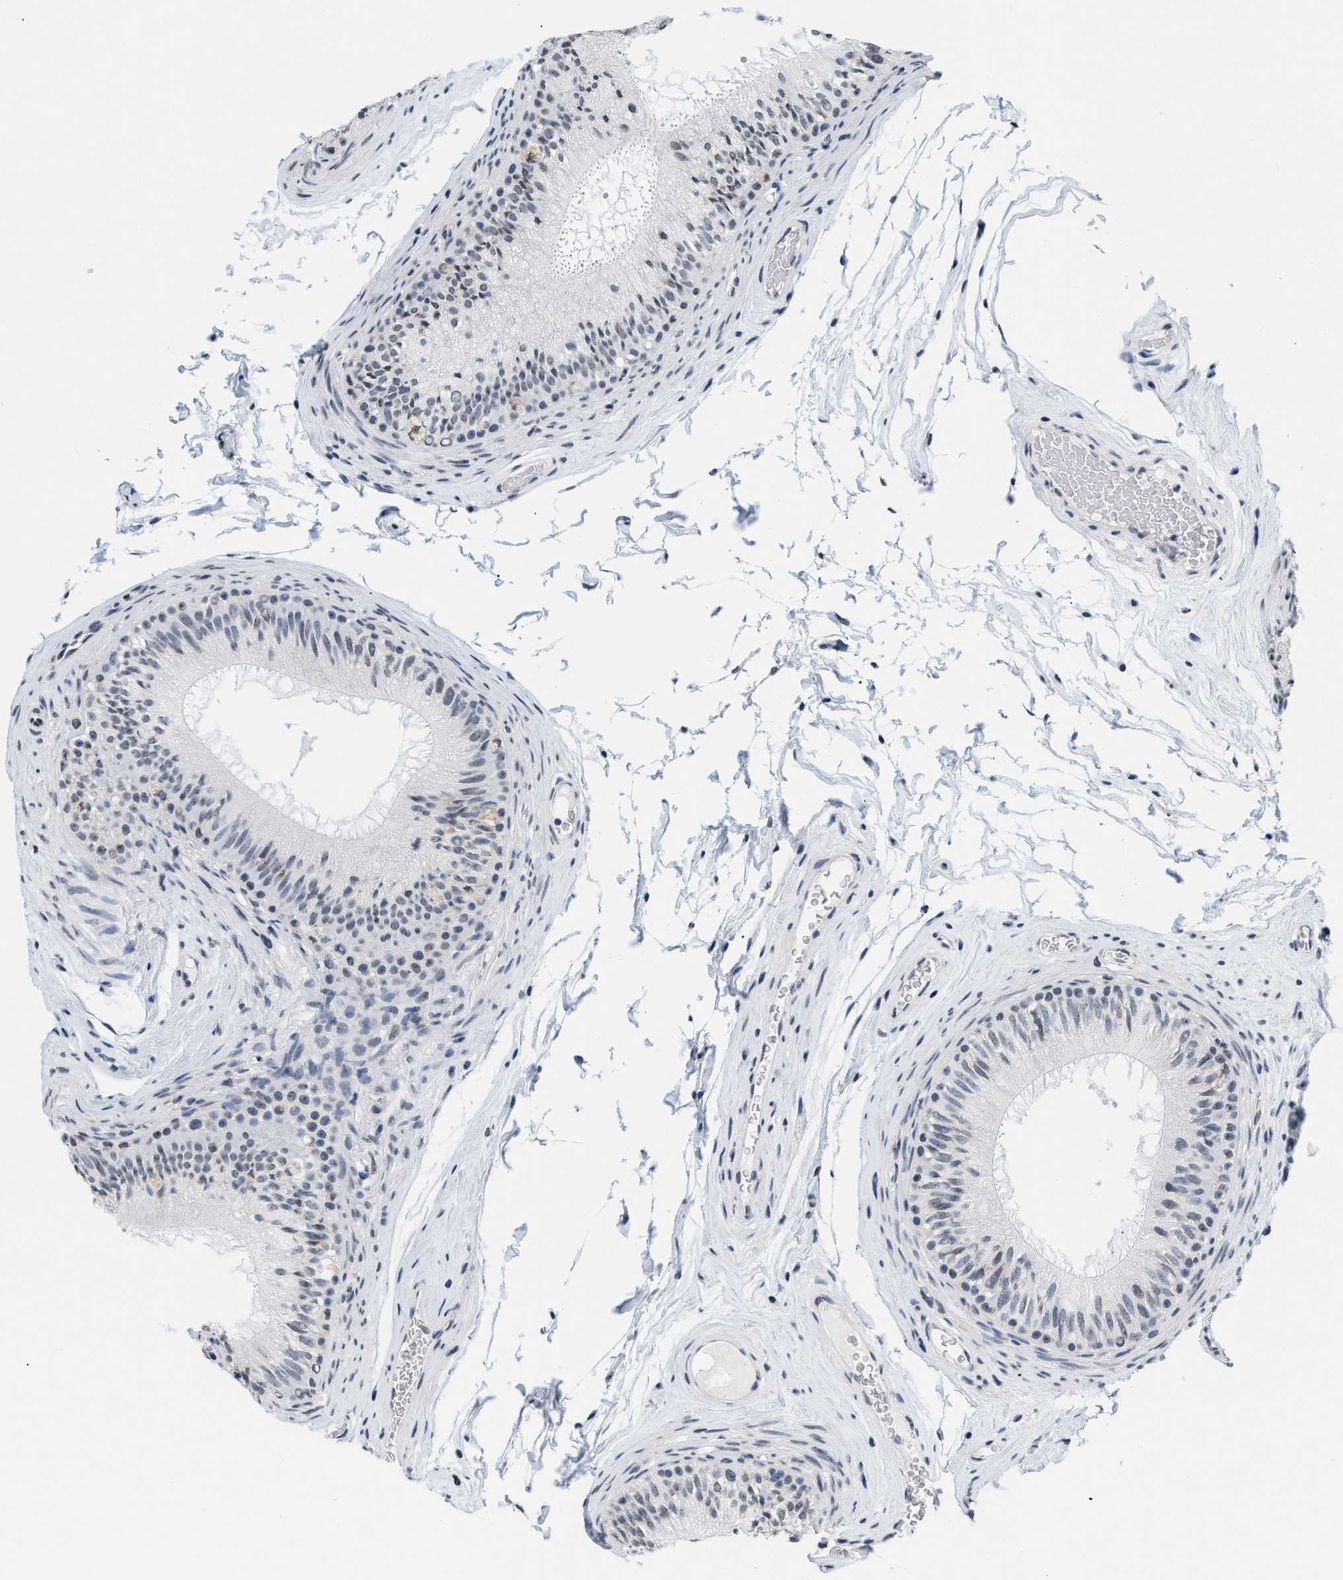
{"staining": {"intensity": "weak", "quantity": "25%-75%", "location": "nuclear"}, "tissue": "epididymis", "cell_type": "Glandular cells", "image_type": "normal", "snomed": [{"axis": "morphology", "description": "Normal tissue, NOS"}, {"axis": "topography", "description": "Testis"}, {"axis": "topography", "description": "Epididymis"}], "caption": "This photomicrograph displays immunohistochemistry staining of unremarkable epididymis, with low weak nuclear staining in about 25%-75% of glandular cells.", "gene": "RAF1", "patient": {"sex": "male", "age": 36}}